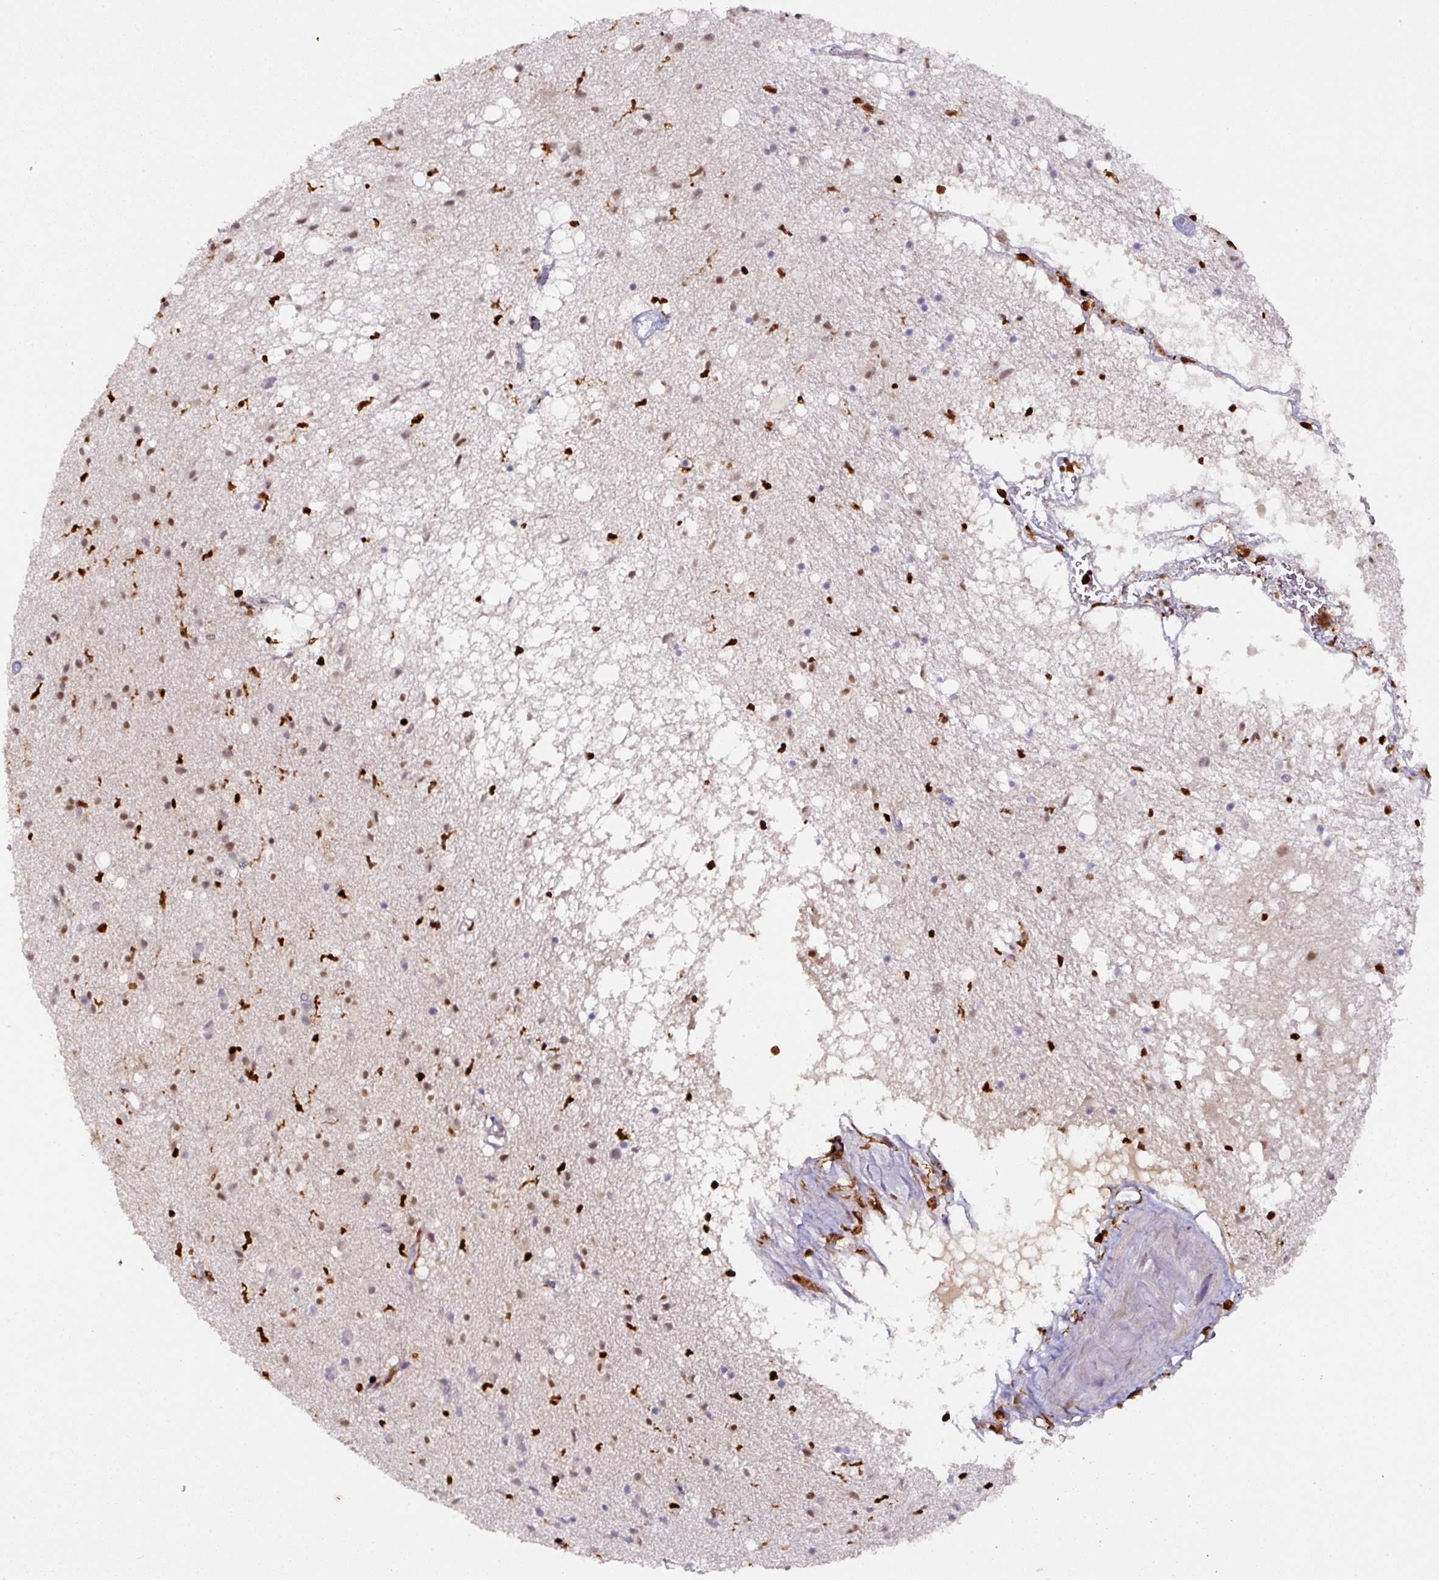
{"staining": {"intensity": "strong", "quantity": "25%-75%", "location": "nuclear"}, "tissue": "caudate", "cell_type": "Glial cells", "image_type": "normal", "snomed": [{"axis": "morphology", "description": "Normal tissue, NOS"}, {"axis": "topography", "description": "Lateral ventricle wall"}], "caption": "This photomicrograph reveals IHC staining of normal human caudate, with high strong nuclear positivity in approximately 25%-75% of glial cells.", "gene": "SAMHD1", "patient": {"sex": "male", "age": 58}}